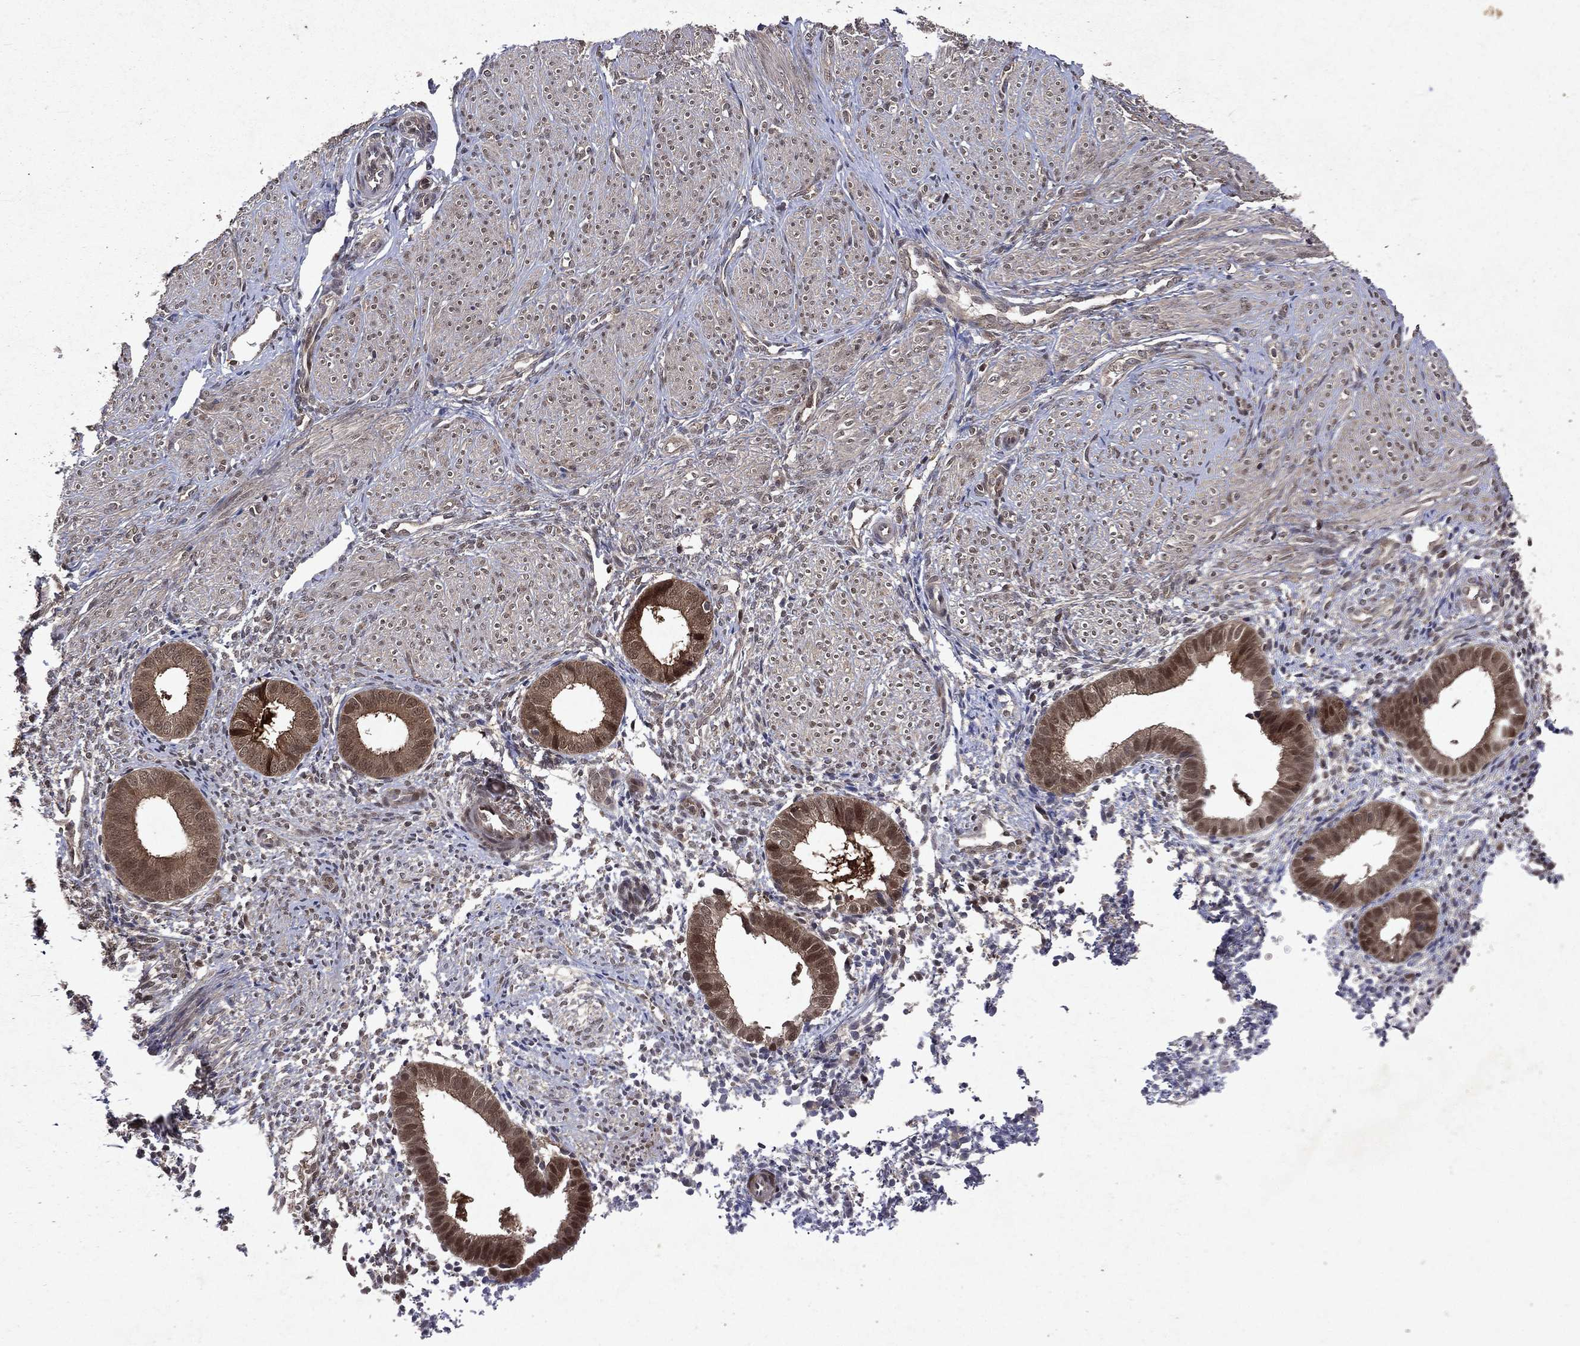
{"staining": {"intensity": "moderate", "quantity": "<25%", "location": "nuclear"}, "tissue": "endometrium", "cell_type": "Cells in endometrial stroma", "image_type": "normal", "snomed": [{"axis": "morphology", "description": "Normal tissue, NOS"}, {"axis": "topography", "description": "Endometrium"}], "caption": "Endometrium stained with IHC reveals moderate nuclear positivity in approximately <25% of cells in endometrial stroma.", "gene": "MTAP", "patient": {"sex": "female", "age": 47}}